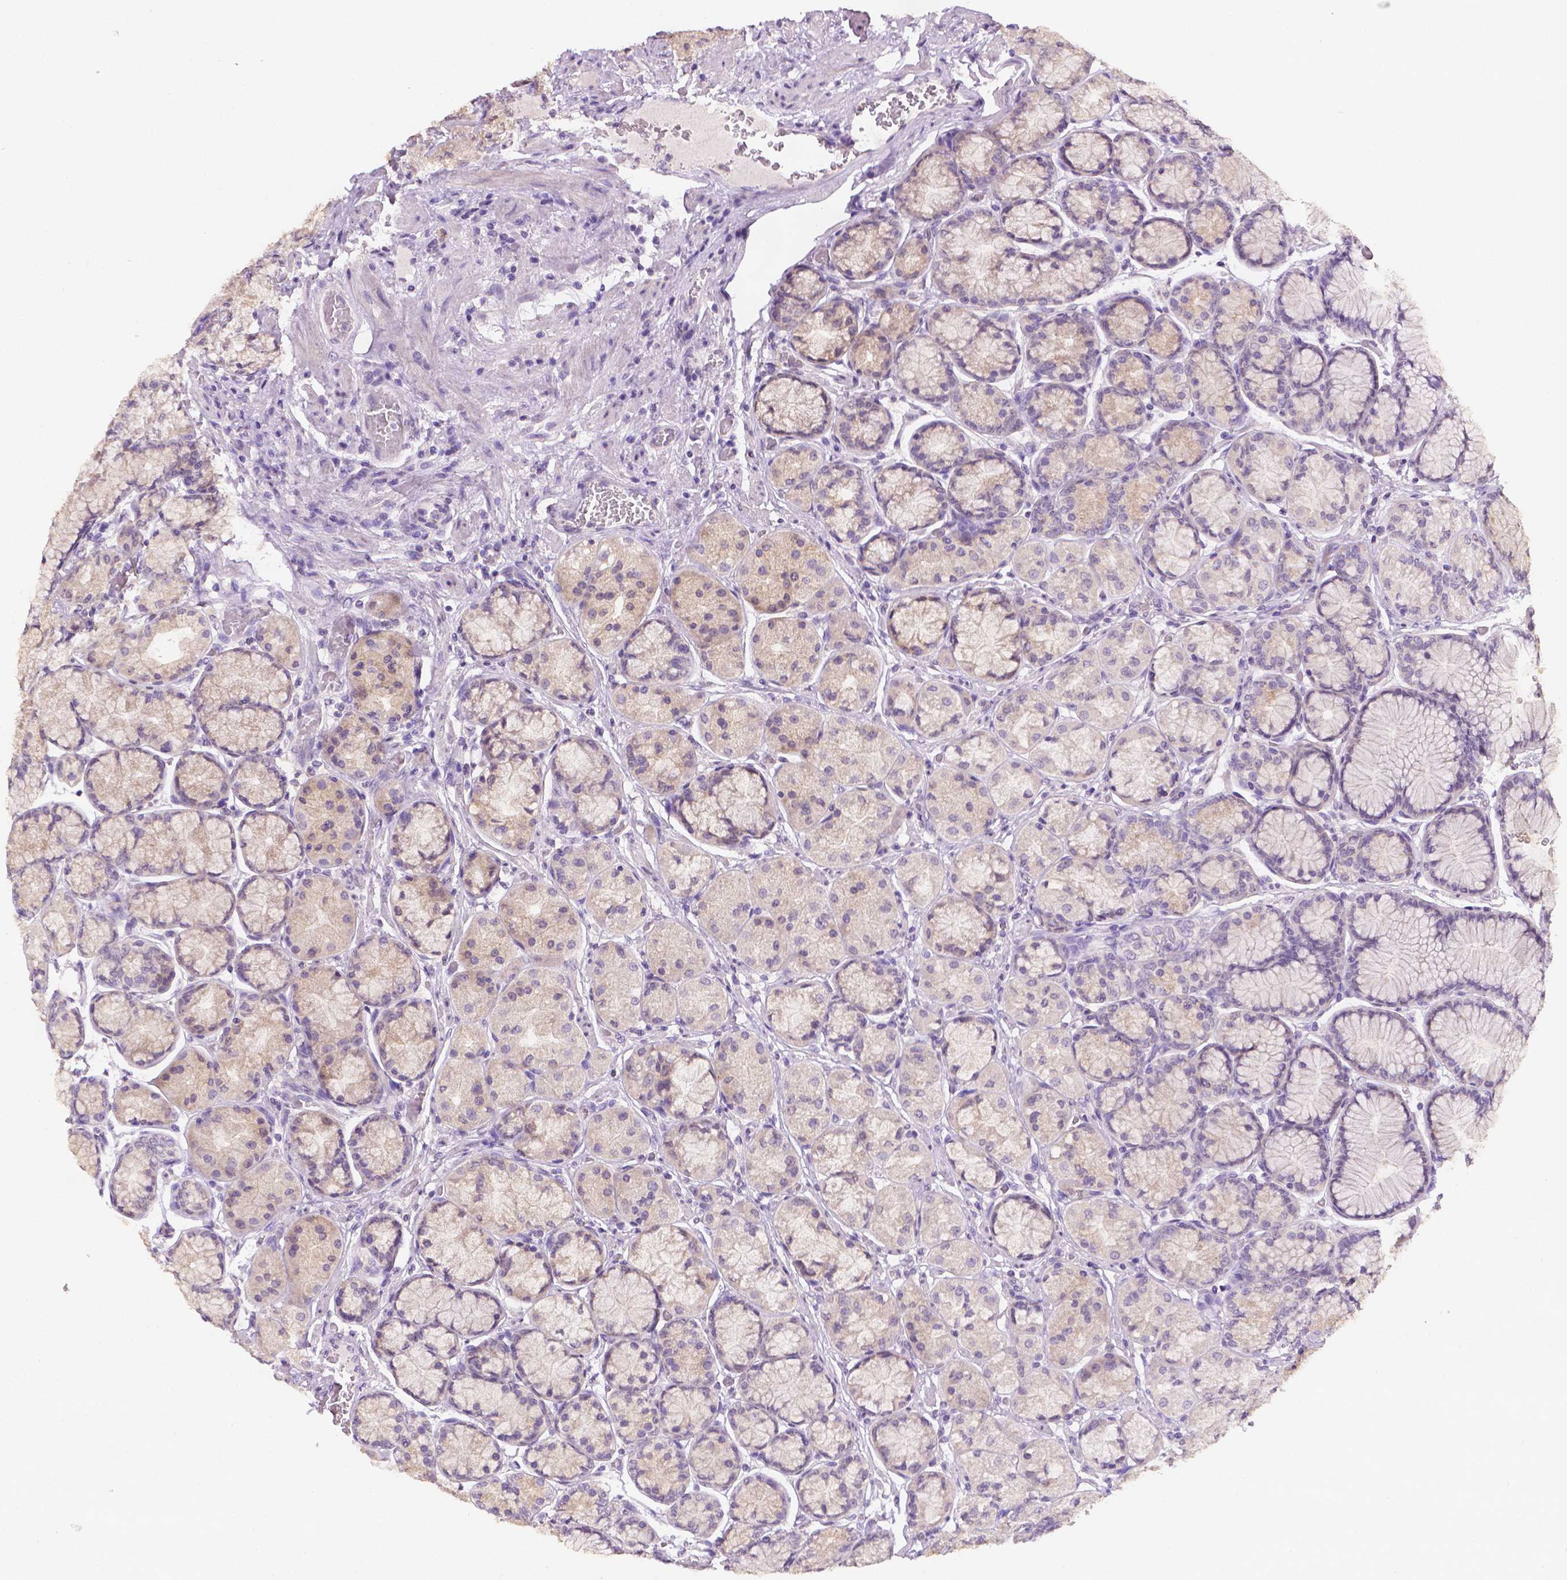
{"staining": {"intensity": "weak", "quantity": "25%-75%", "location": "cytoplasmic/membranous"}, "tissue": "stomach", "cell_type": "Glandular cells", "image_type": "normal", "snomed": [{"axis": "morphology", "description": "Normal tissue, NOS"}, {"axis": "morphology", "description": "Adenocarcinoma, NOS"}, {"axis": "morphology", "description": "Adenocarcinoma, High grade"}, {"axis": "topography", "description": "Stomach, upper"}, {"axis": "topography", "description": "Stomach"}], "caption": "Immunohistochemical staining of normal human stomach displays low levels of weak cytoplasmic/membranous expression in about 25%-75% of glandular cells. (brown staining indicates protein expression, while blue staining denotes nuclei).", "gene": "FASN", "patient": {"sex": "female", "age": 65}}